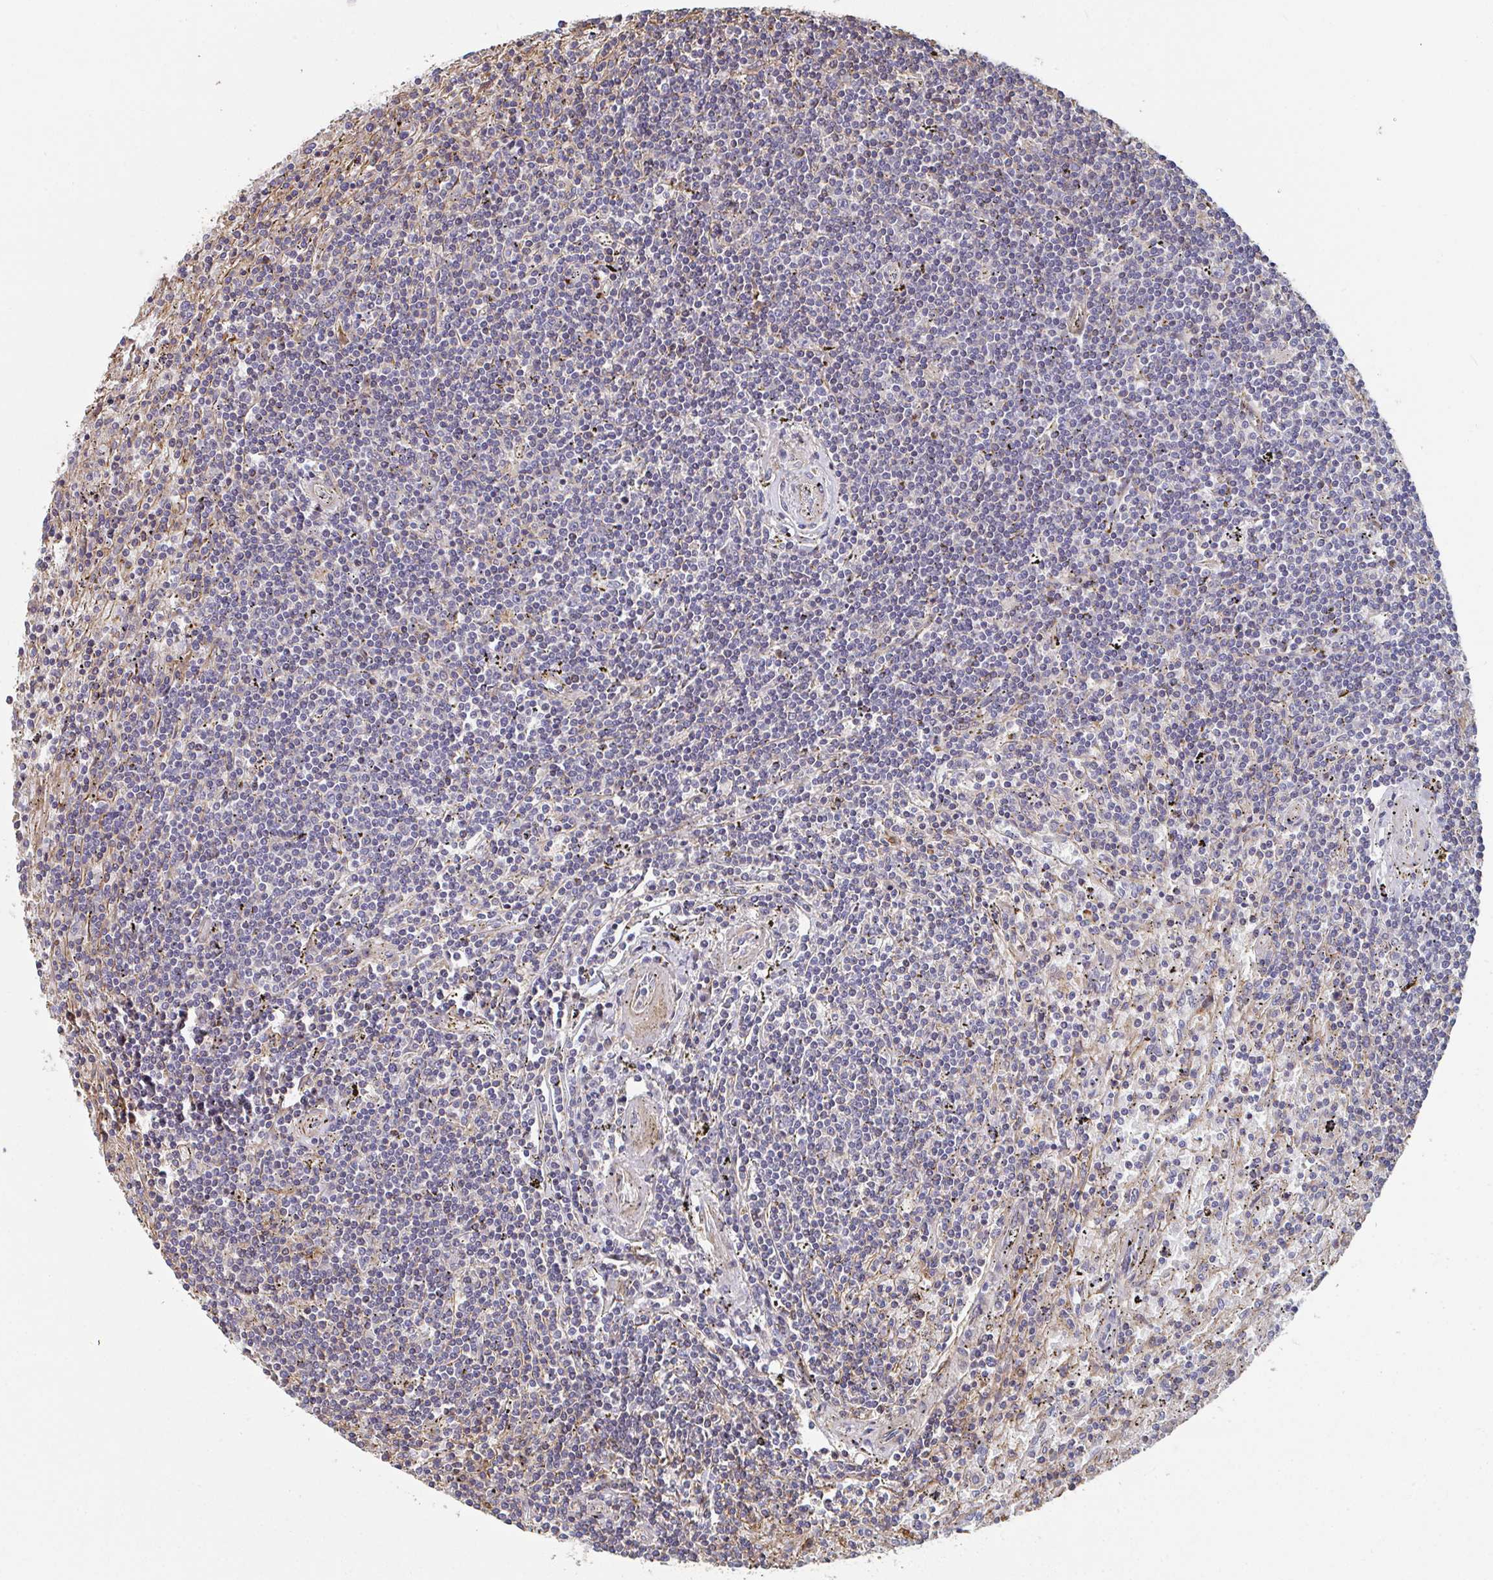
{"staining": {"intensity": "negative", "quantity": "none", "location": "none"}, "tissue": "lymphoma", "cell_type": "Tumor cells", "image_type": "cancer", "snomed": [{"axis": "morphology", "description": "Malignant lymphoma, non-Hodgkin's type, Low grade"}, {"axis": "topography", "description": "Spleen"}], "caption": "The immunohistochemistry (IHC) micrograph has no significant positivity in tumor cells of low-grade malignant lymphoma, non-Hodgkin's type tissue.", "gene": "FZD2", "patient": {"sex": "male", "age": 76}}